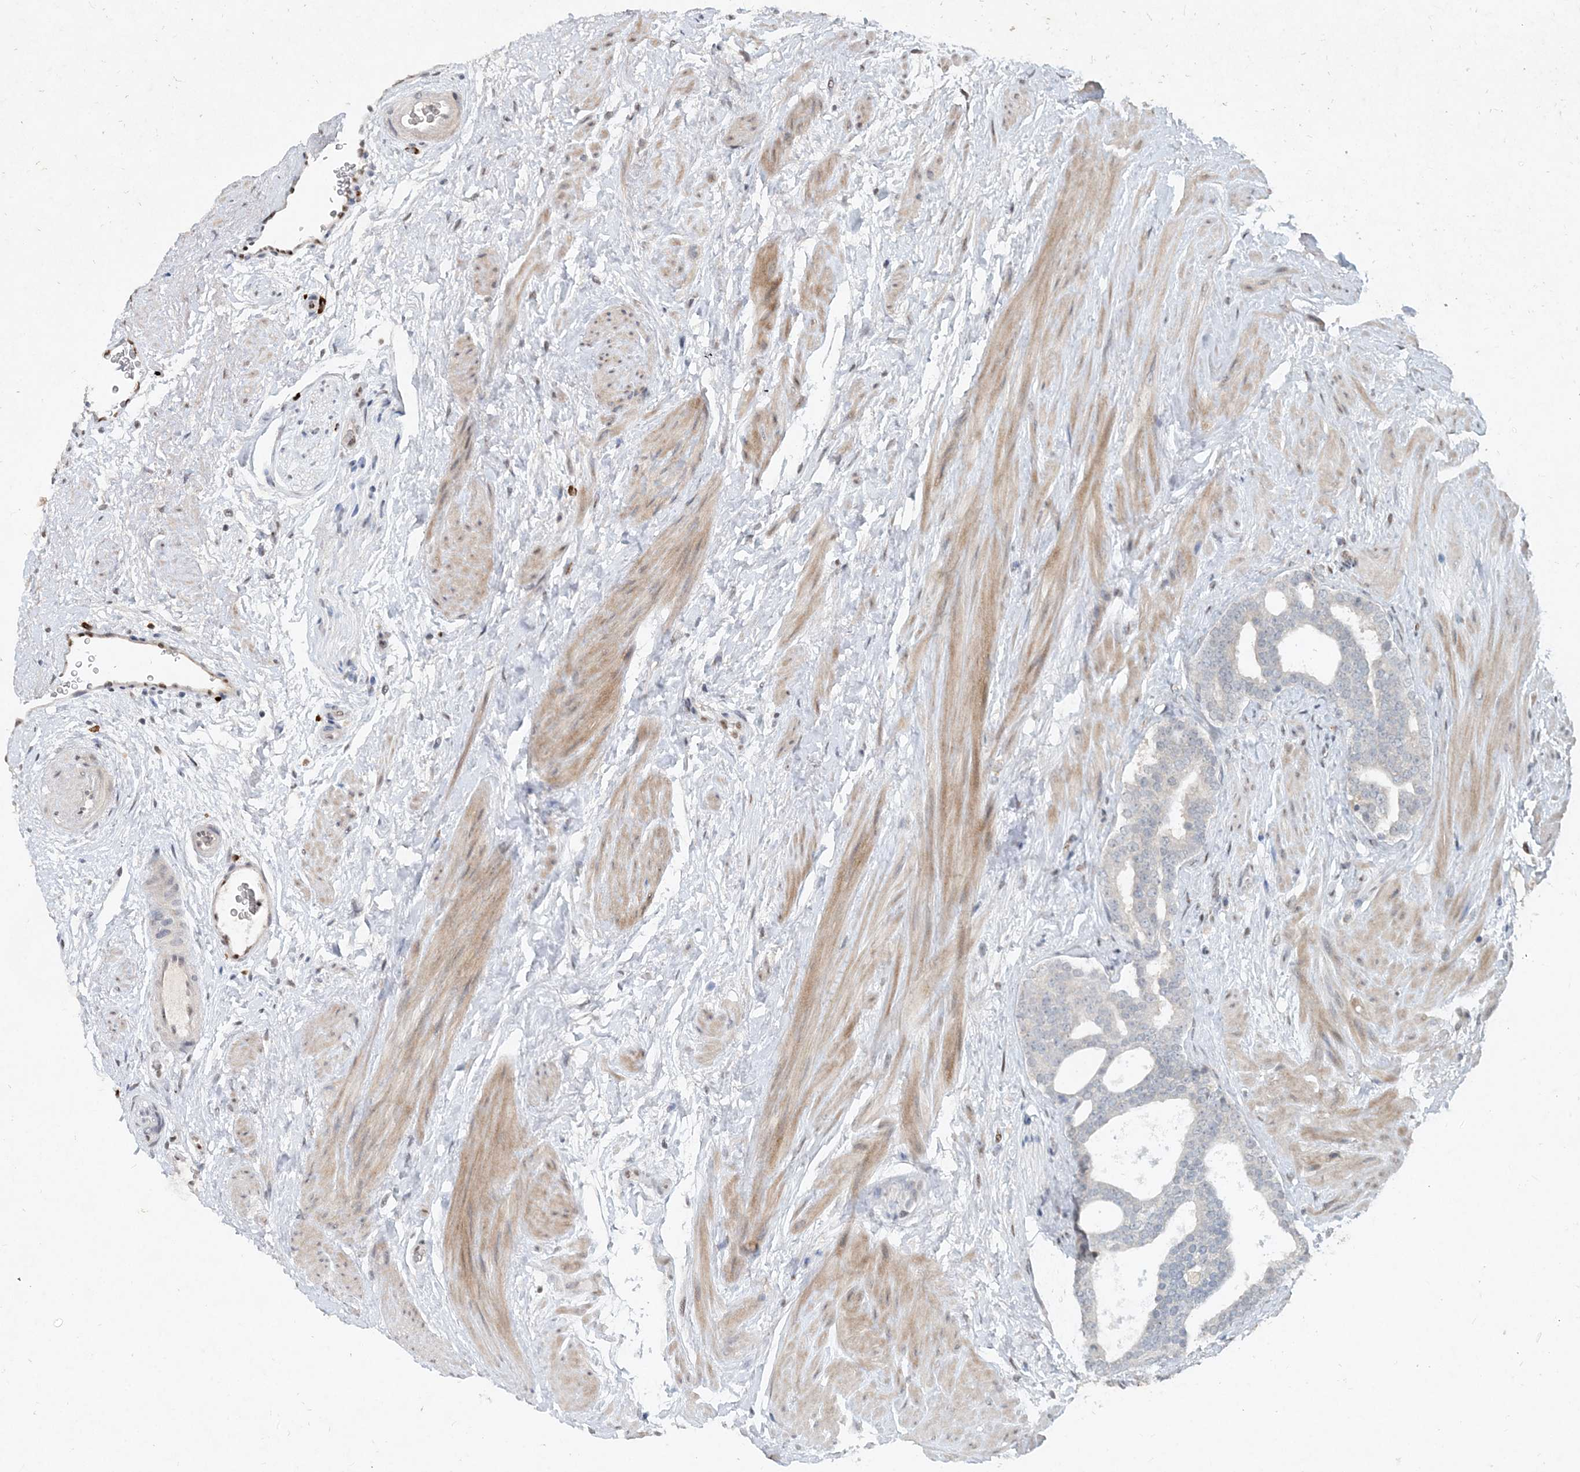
{"staining": {"intensity": "negative", "quantity": "none", "location": "none"}, "tissue": "prostate cancer", "cell_type": "Tumor cells", "image_type": "cancer", "snomed": [{"axis": "morphology", "description": "Adenocarcinoma, High grade"}, {"axis": "topography", "description": "Prostate"}], "caption": "This is an IHC micrograph of adenocarcinoma (high-grade) (prostate). There is no staining in tumor cells.", "gene": "GIN1", "patient": {"sex": "male", "age": 56}}